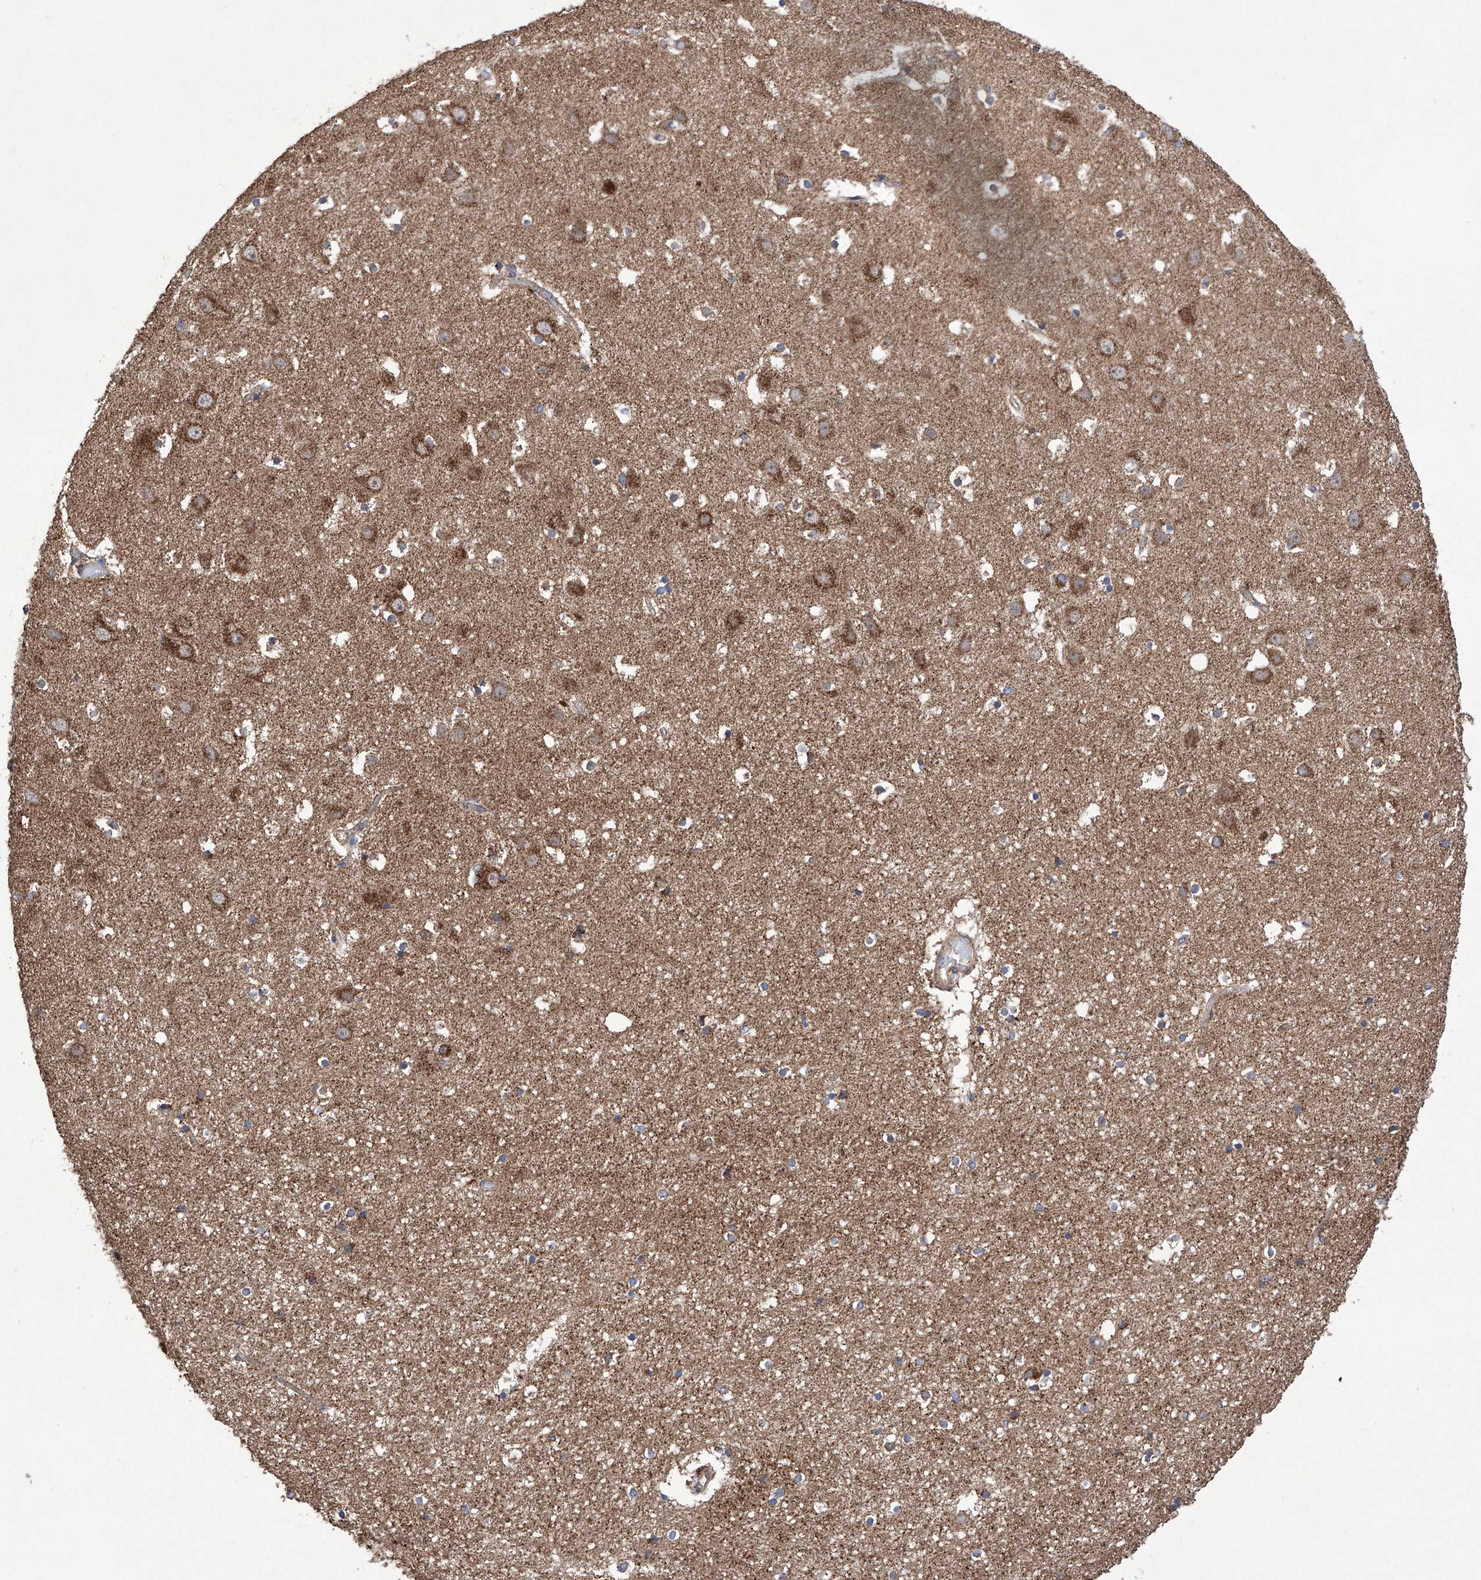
{"staining": {"intensity": "moderate", "quantity": ">75%", "location": "cytoplasmic/membranous"}, "tissue": "hippocampus", "cell_type": "Glial cells", "image_type": "normal", "snomed": [{"axis": "morphology", "description": "Normal tissue, NOS"}, {"axis": "topography", "description": "Hippocampus"}], "caption": "This photomicrograph exhibits IHC staining of normal hippocampus, with medium moderate cytoplasmic/membranous staining in about >75% of glial cells.", "gene": "EFCAB2", "patient": {"sex": "female", "age": 52}}